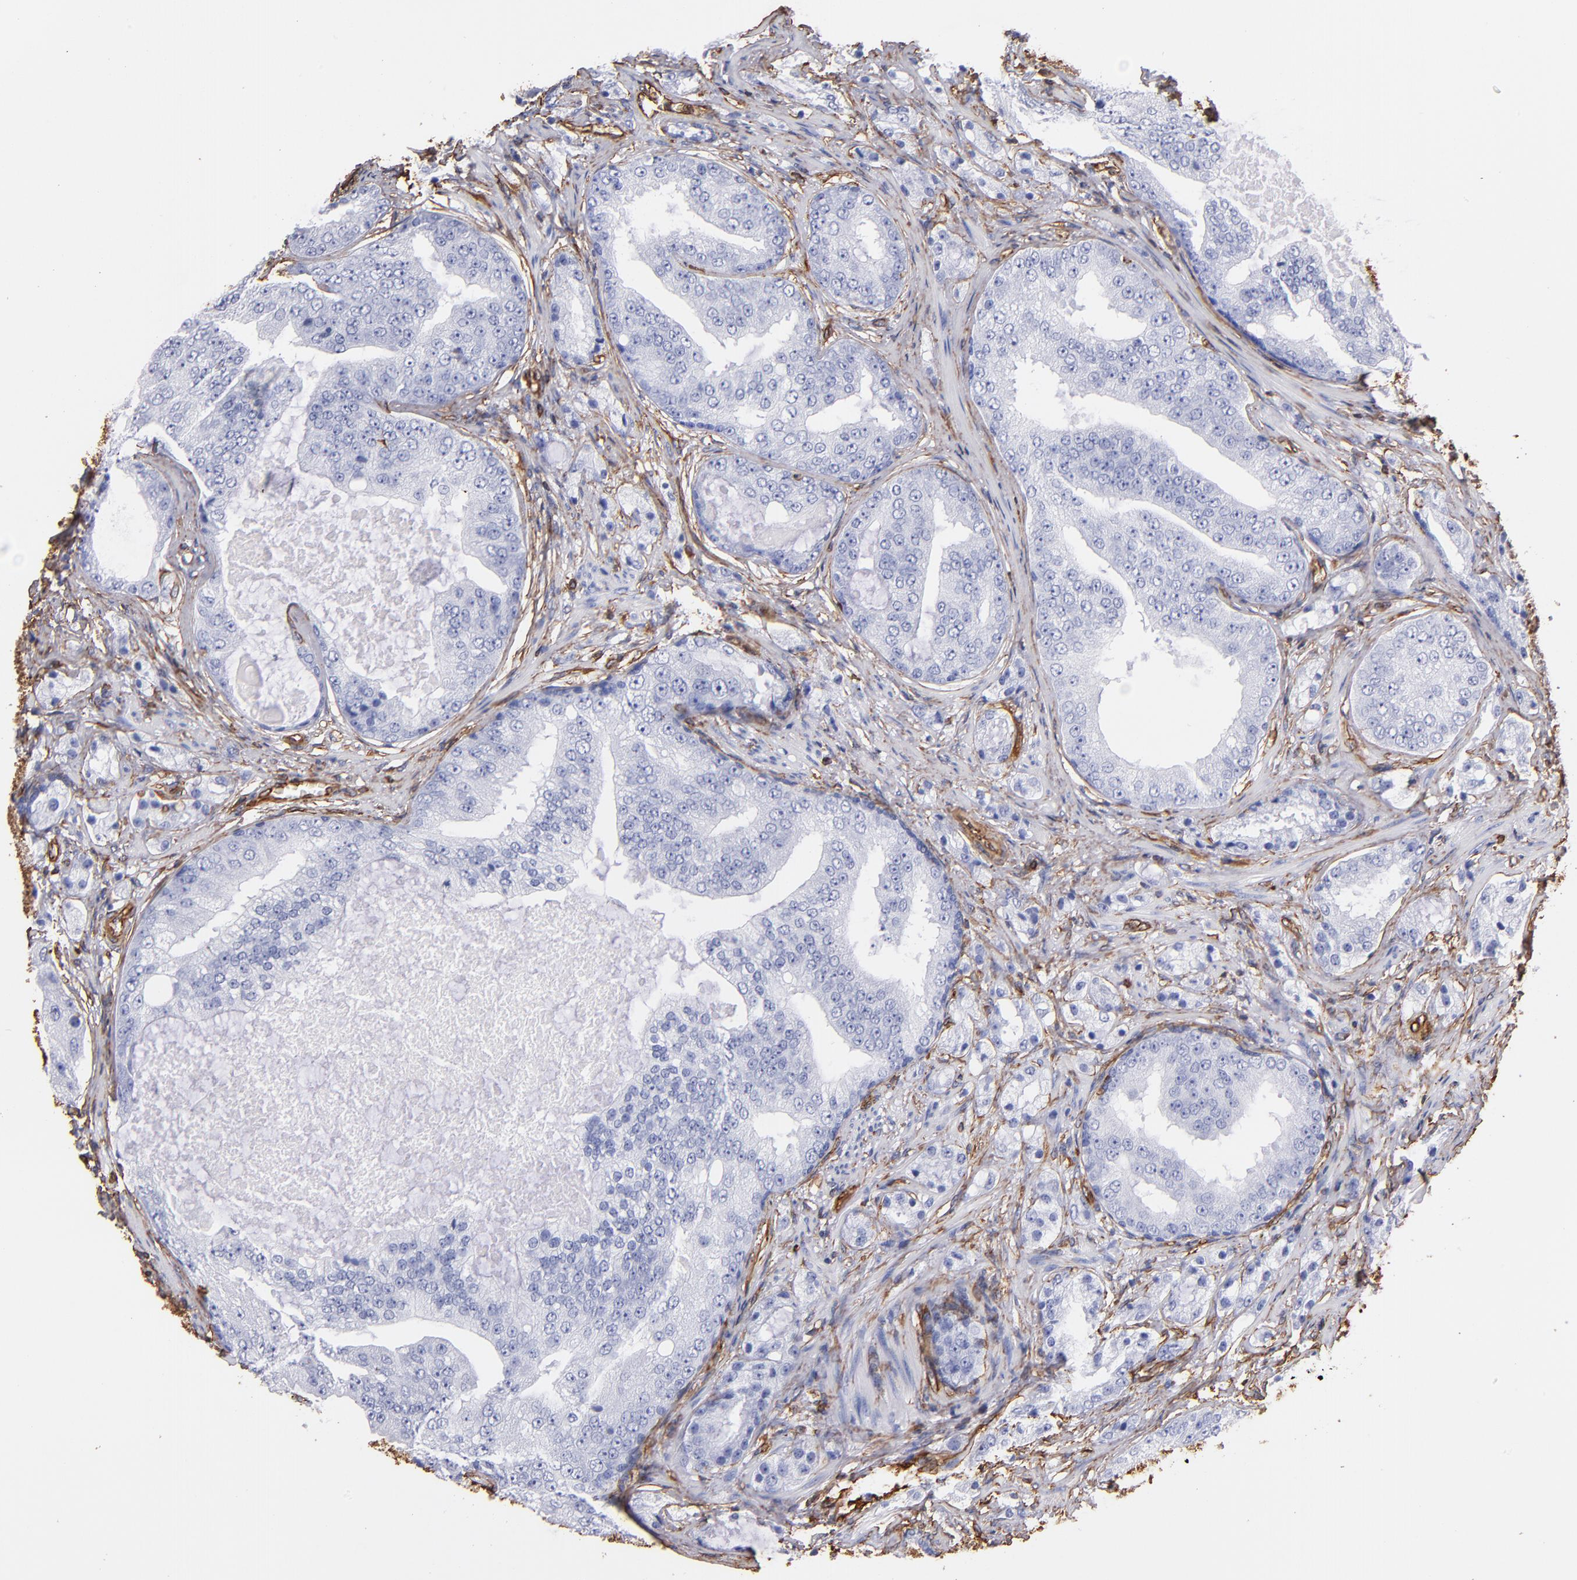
{"staining": {"intensity": "negative", "quantity": "none", "location": "none"}, "tissue": "prostate cancer", "cell_type": "Tumor cells", "image_type": "cancer", "snomed": [{"axis": "morphology", "description": "Adenocarcinoma, High grade"}, {"axis": "topography", "description": "Prostate"}], "caption": "Human prostate adenocarcinoma (high-grade) stained for a protein using immunohistochemistry reveals no expression in tumor cells.", "gene": "VIM", "patient": {"sex": "male", "age": 68}}